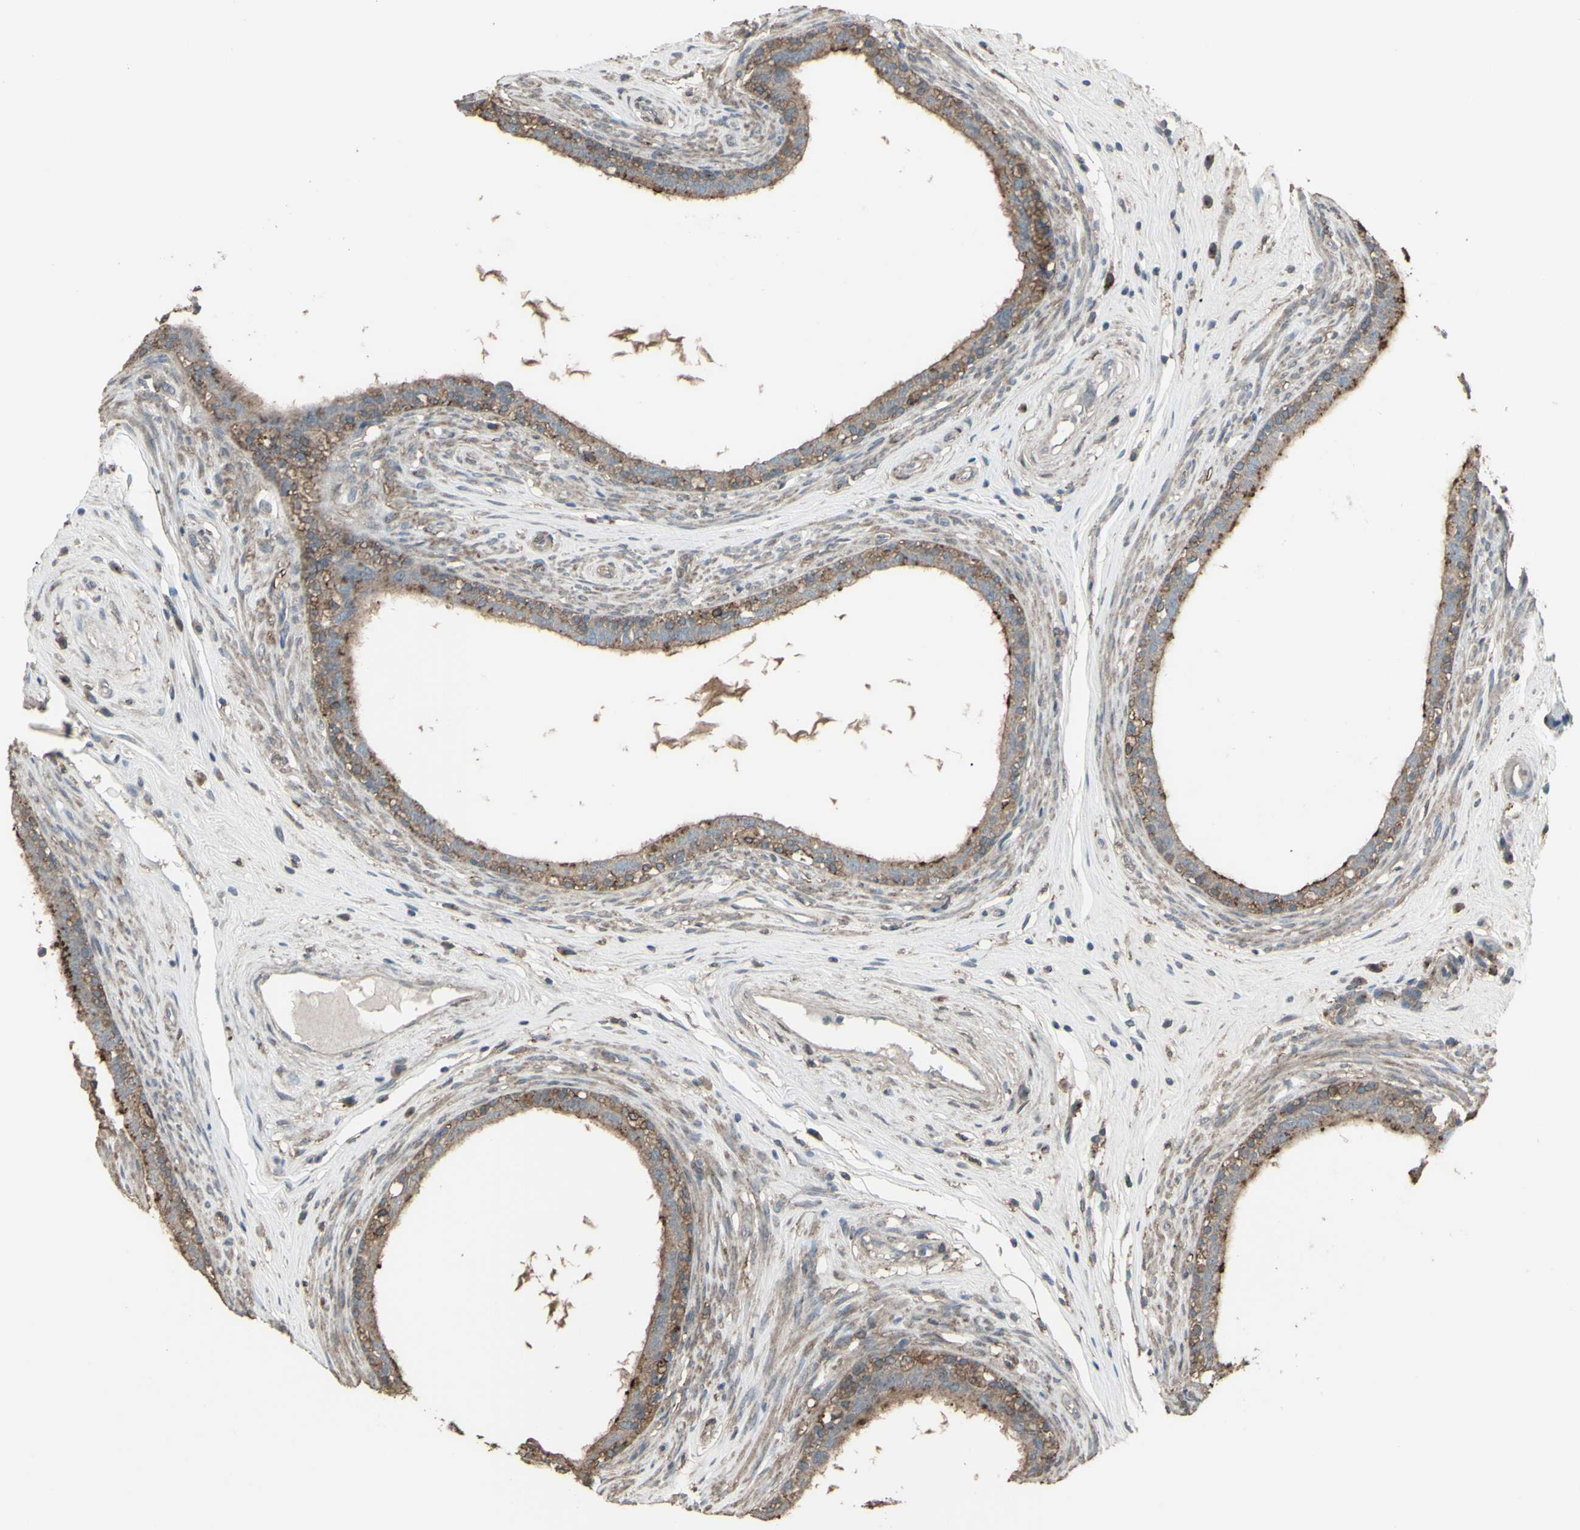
{"staining": {"intensity": "moderate", "quantity": ">75%", "location": "cytoplasmic/membranous"}, "tissue": "epididymis", "cell_type": "Glandular cells", "image_type": "normal", "snomed": [{"axis": "morphology", "description": "Normal tissue, NOS"}, {"axis": "morphology", "description": "Inflammation, NOS"}, {"axis": "topography", "description": "Epididymis"}], "caption": "Protein staining exhibits moderate cytoplasmic/membranous expression in about >75% of glandular cells in benign epididymis.", "gene": "SMO", "patient": {"sex": "male", "age": 84}}